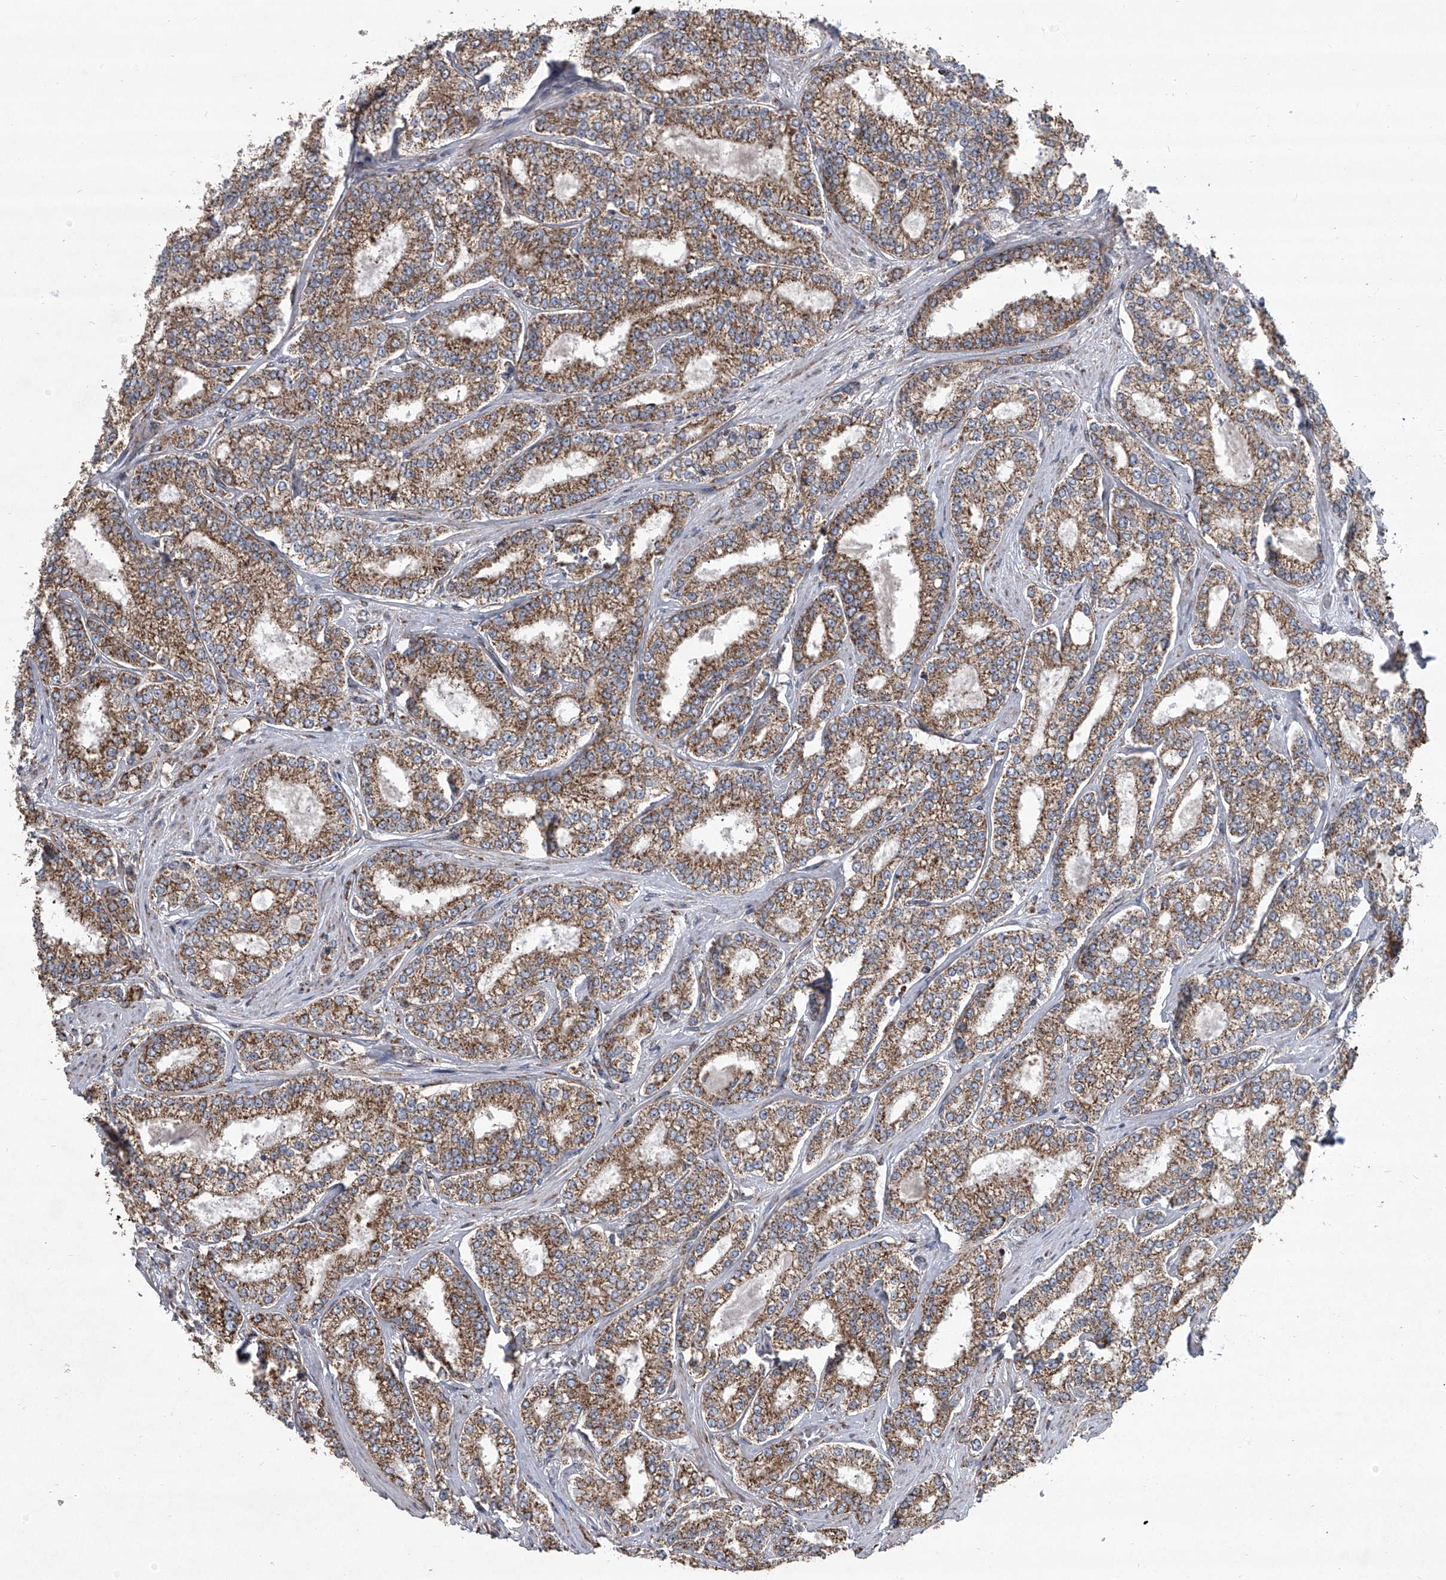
{"staining": {"intensity": "moderate", "quantity": ">75%", "location": "cytoplasmic/membranous"}, "tissue": "prostate cancer", "cell_type": "Tumor cells", "image_type": "cancer", "snomed": [{"axis": "morphology", "description": "Normal tissue, NOS"}, {"axis": "morphology", "description": "Adenocarcinoma, High grade"}, {"axis": "topography", "description": "Prostate"}], "caption": "Tumor cells demonstrate medium levels of moderate cytoplasmic/membranous staining in about >75% of cells in prostate cancer.", "gene": "ZC3H15", "patient": {"sex": "male", "age": 83}}